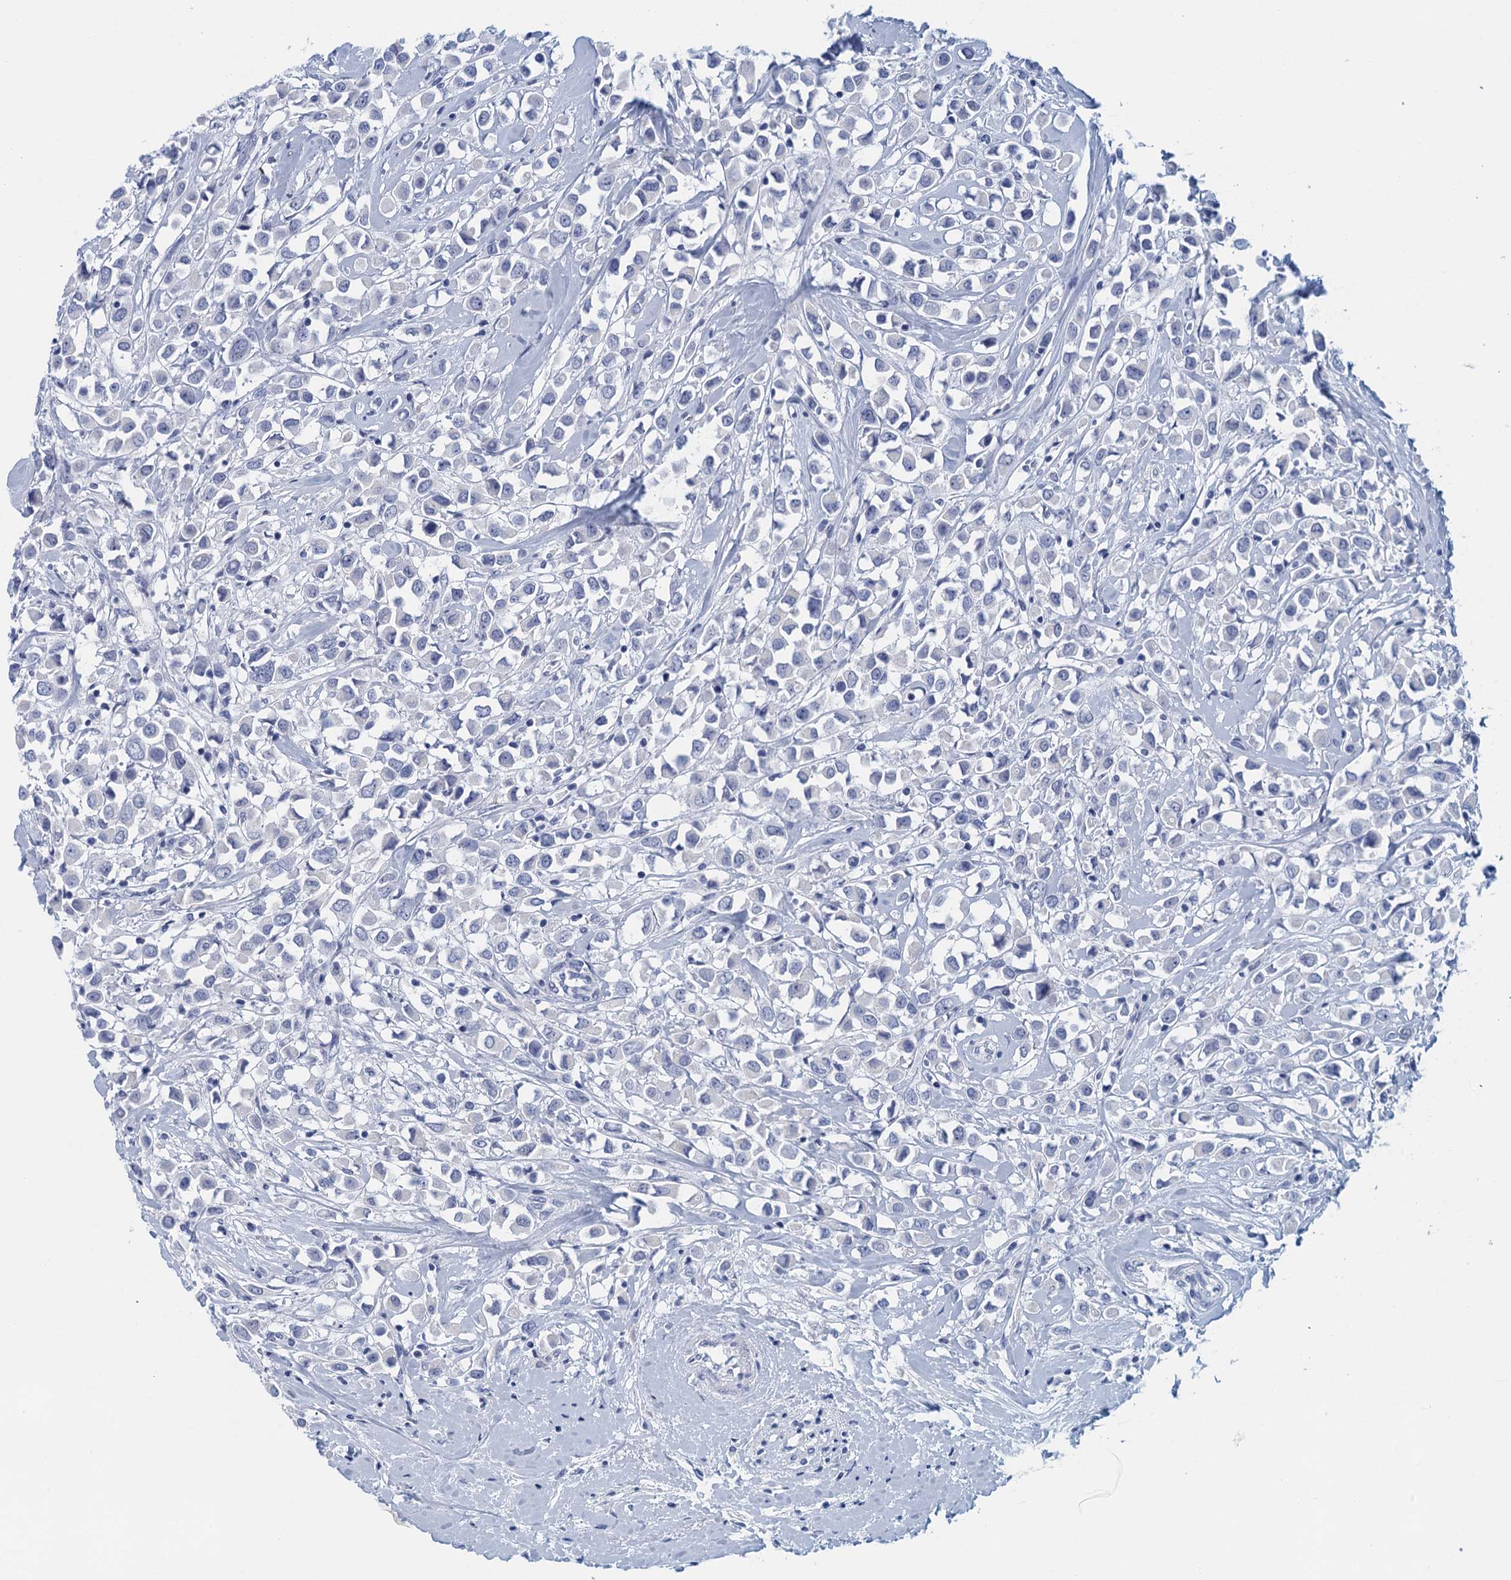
{"staining": {"intensity": "negative", "quantity": "none", "location": "none"}, "tissue": "breast cancer", "cell_type": "Tumor cells", "image_type": "cancer", "snomed": [{"axis": "morphology", "description": "Duct carcinoma"}, {"axis": "topography", "description": "Breast"}], "caption": "Tumor cells are negative for brown protein staining in breast cancer. Nuclei are stained in blue.", "gene": "CYP51A1", "patient": {"sex": "female", "age": 61}}